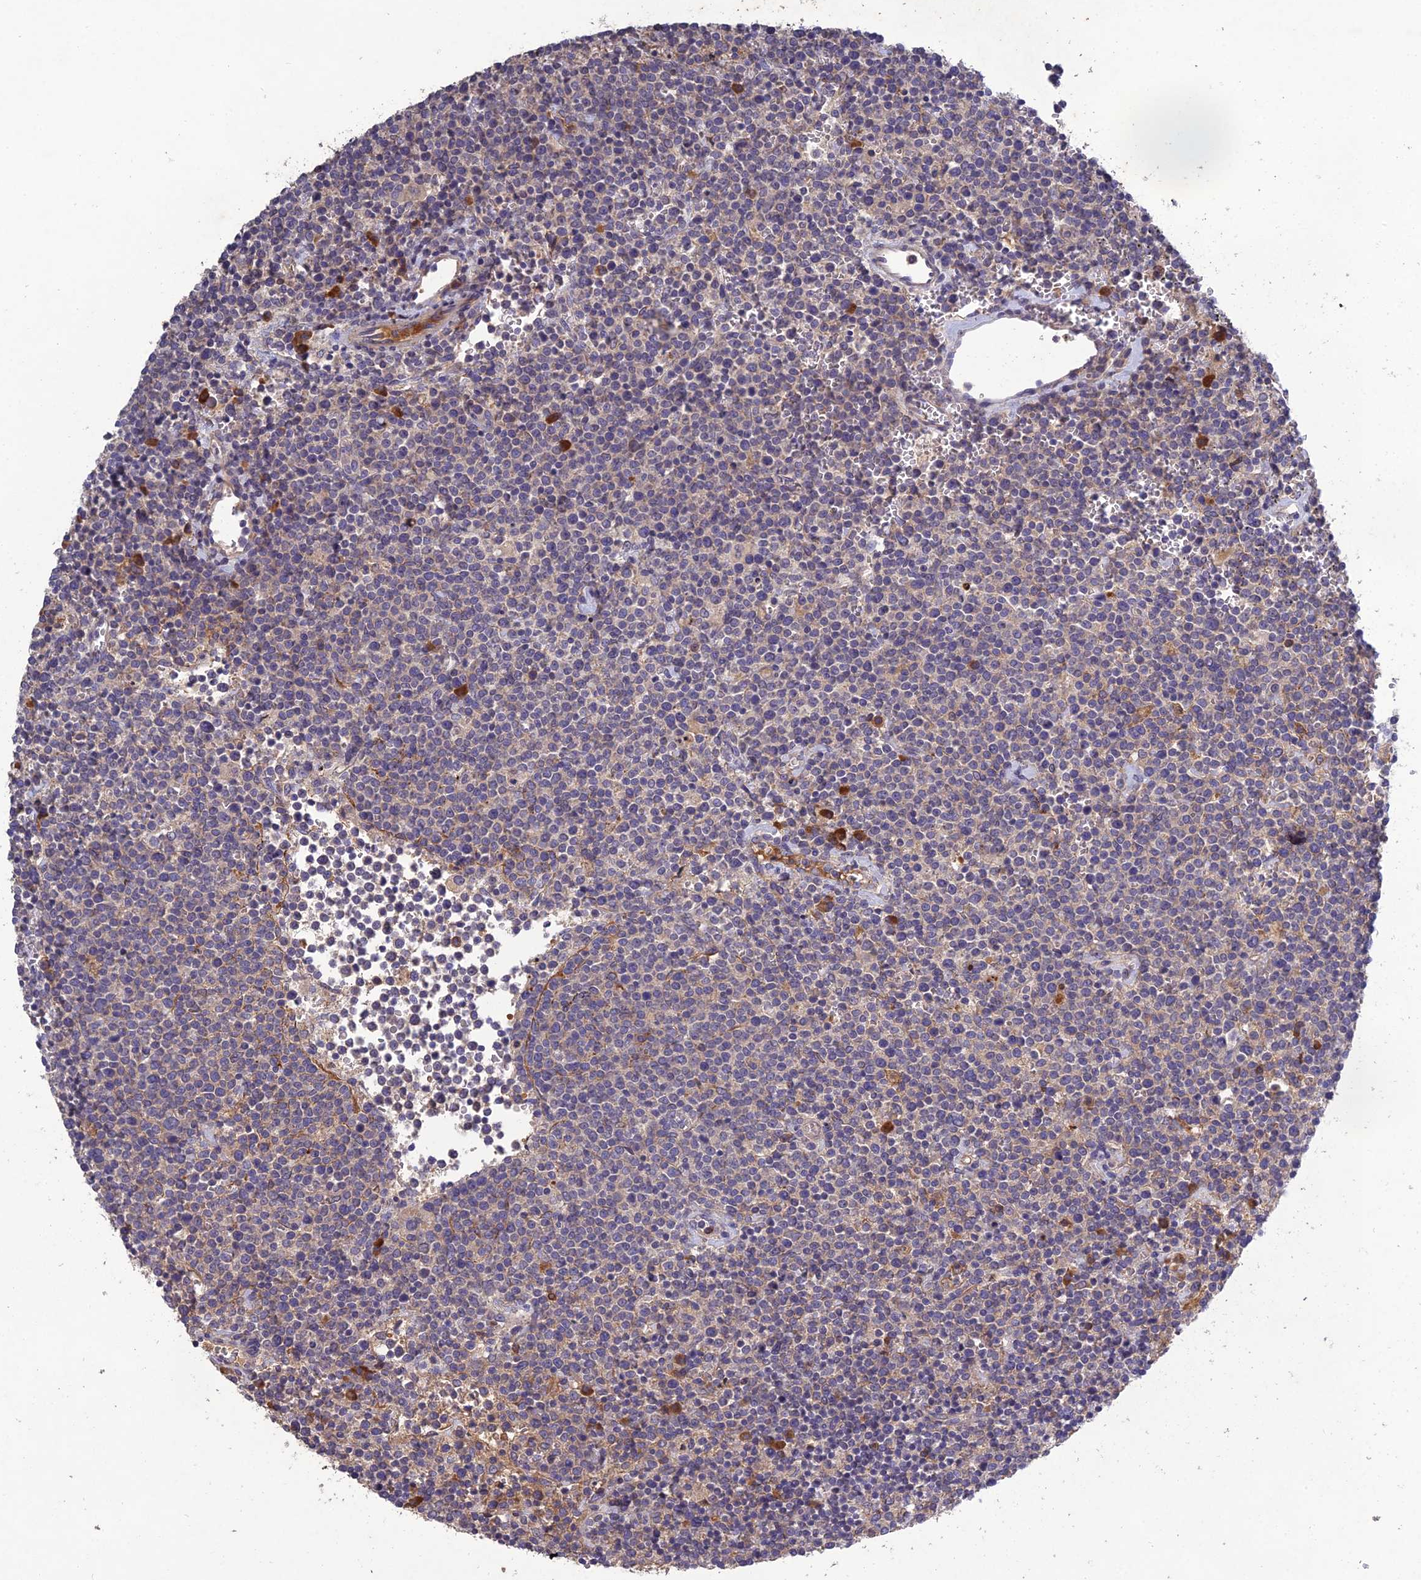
{"staining": {"intensity": "negative", "quantity": "none", "location": "none"}, "tissue": "lymphoma", "cell_type": "Tumor cells", "image_type": "cancer", "snomed": [{"axis": "morphology", "description": "Malignant lymphoma, non-Hodgkin's type, High grade"}, {"axis": "topography", "description": "Lymph node"}], "caption": "Histopathology image shows no significant protein positivity in tumor cells of malignant lymphoma, non-Hodgkin's type (high-grade).", "gene": "SLC39A13", "patient": {"sex": "male", "age": 61}}